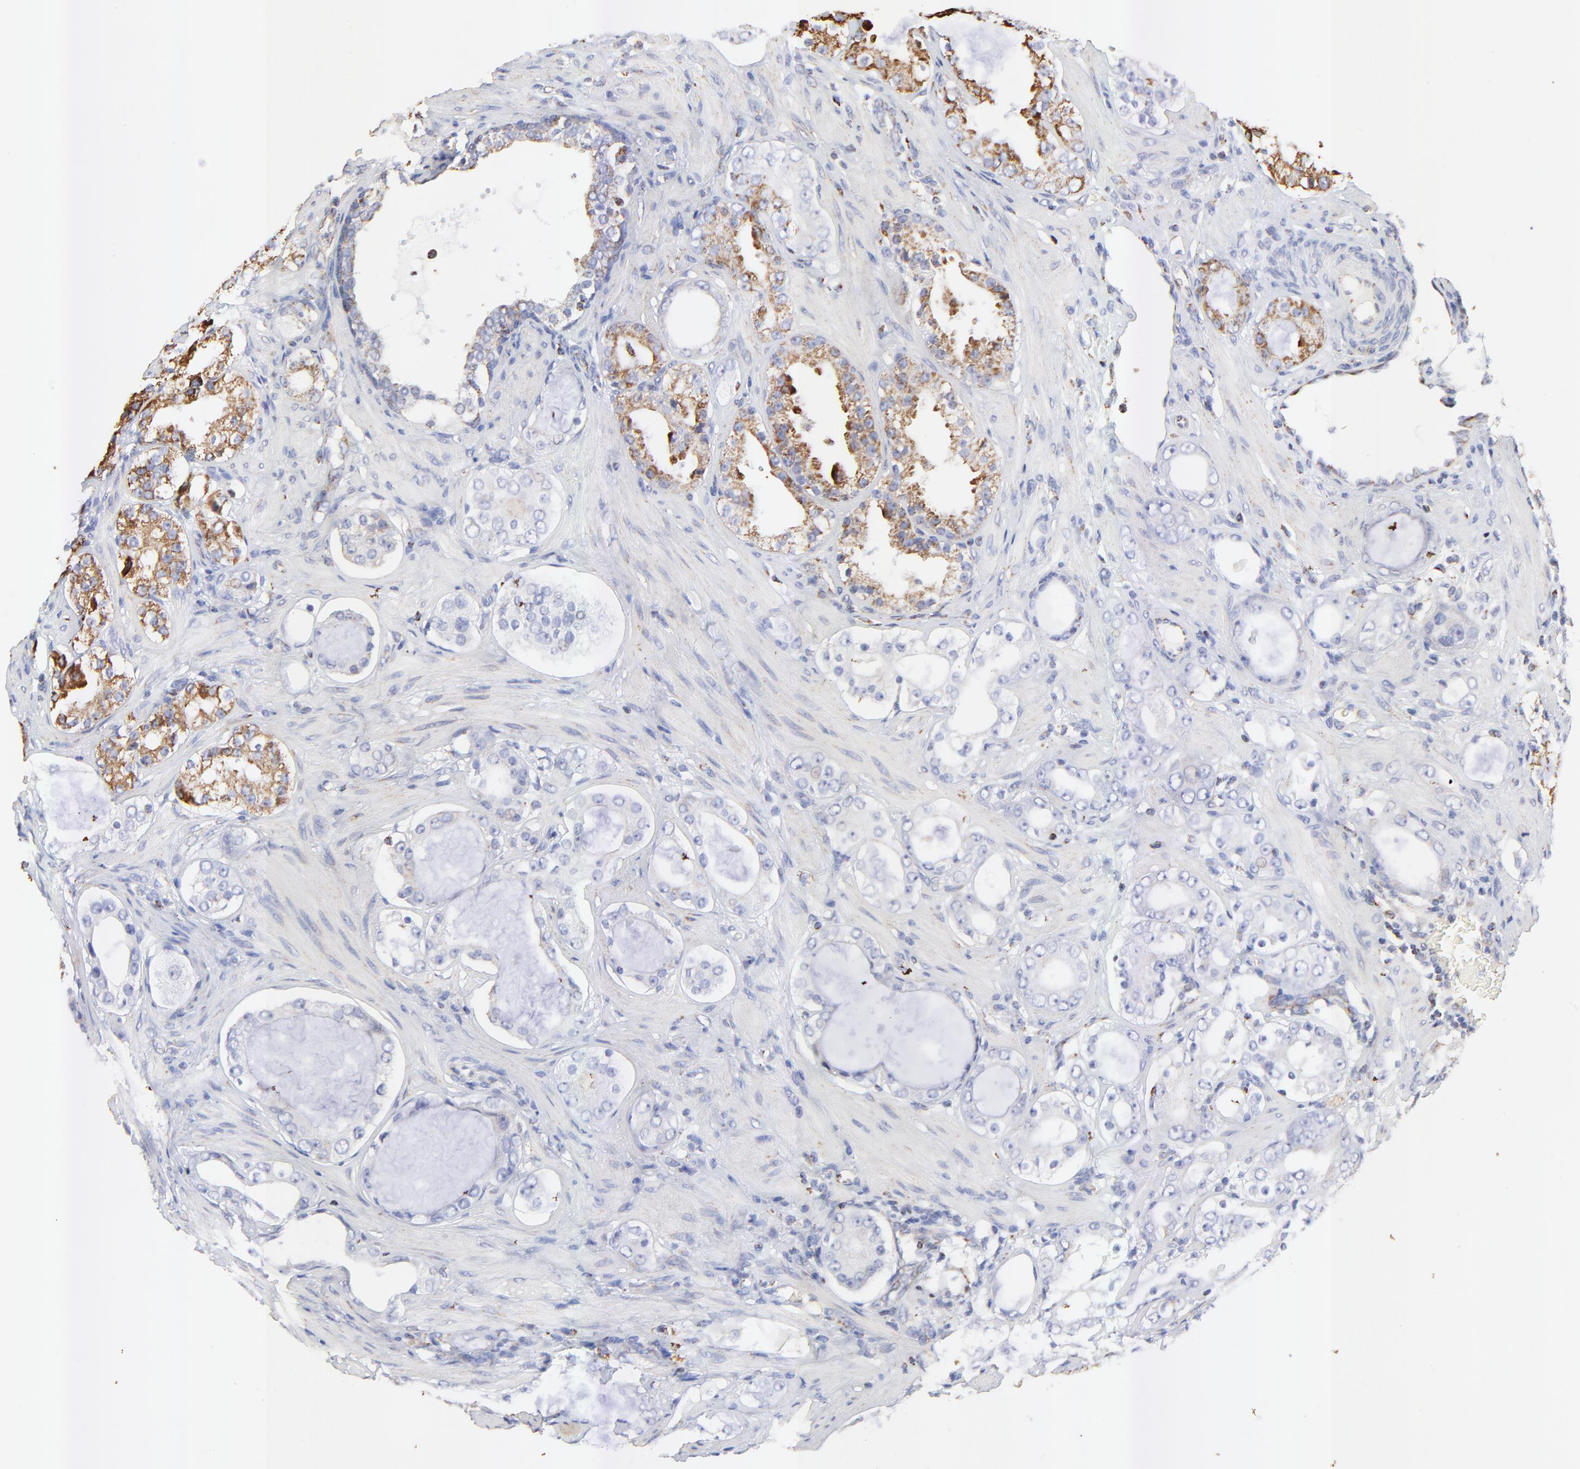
{"staining": {"intensity": "weak", "quantity": "<25%", "location": "cytoplasmic/membranous"}, "tissue": "prostate cancer", "cell_type": "Tumor cells", "image_type": "cancer", "snomed": [{"axis": "morphology", "description": "Adenocarcinoma, Medium grade"}, {"axis": "topography", "description": "Prostate"}], "caption": "A photomicrograph of human medium-grade adenocarcinoma (prostate) is negative for staining in tumor cells.", "gene": "COX4I1", "patient": {"sex": "male", "age": 73}}